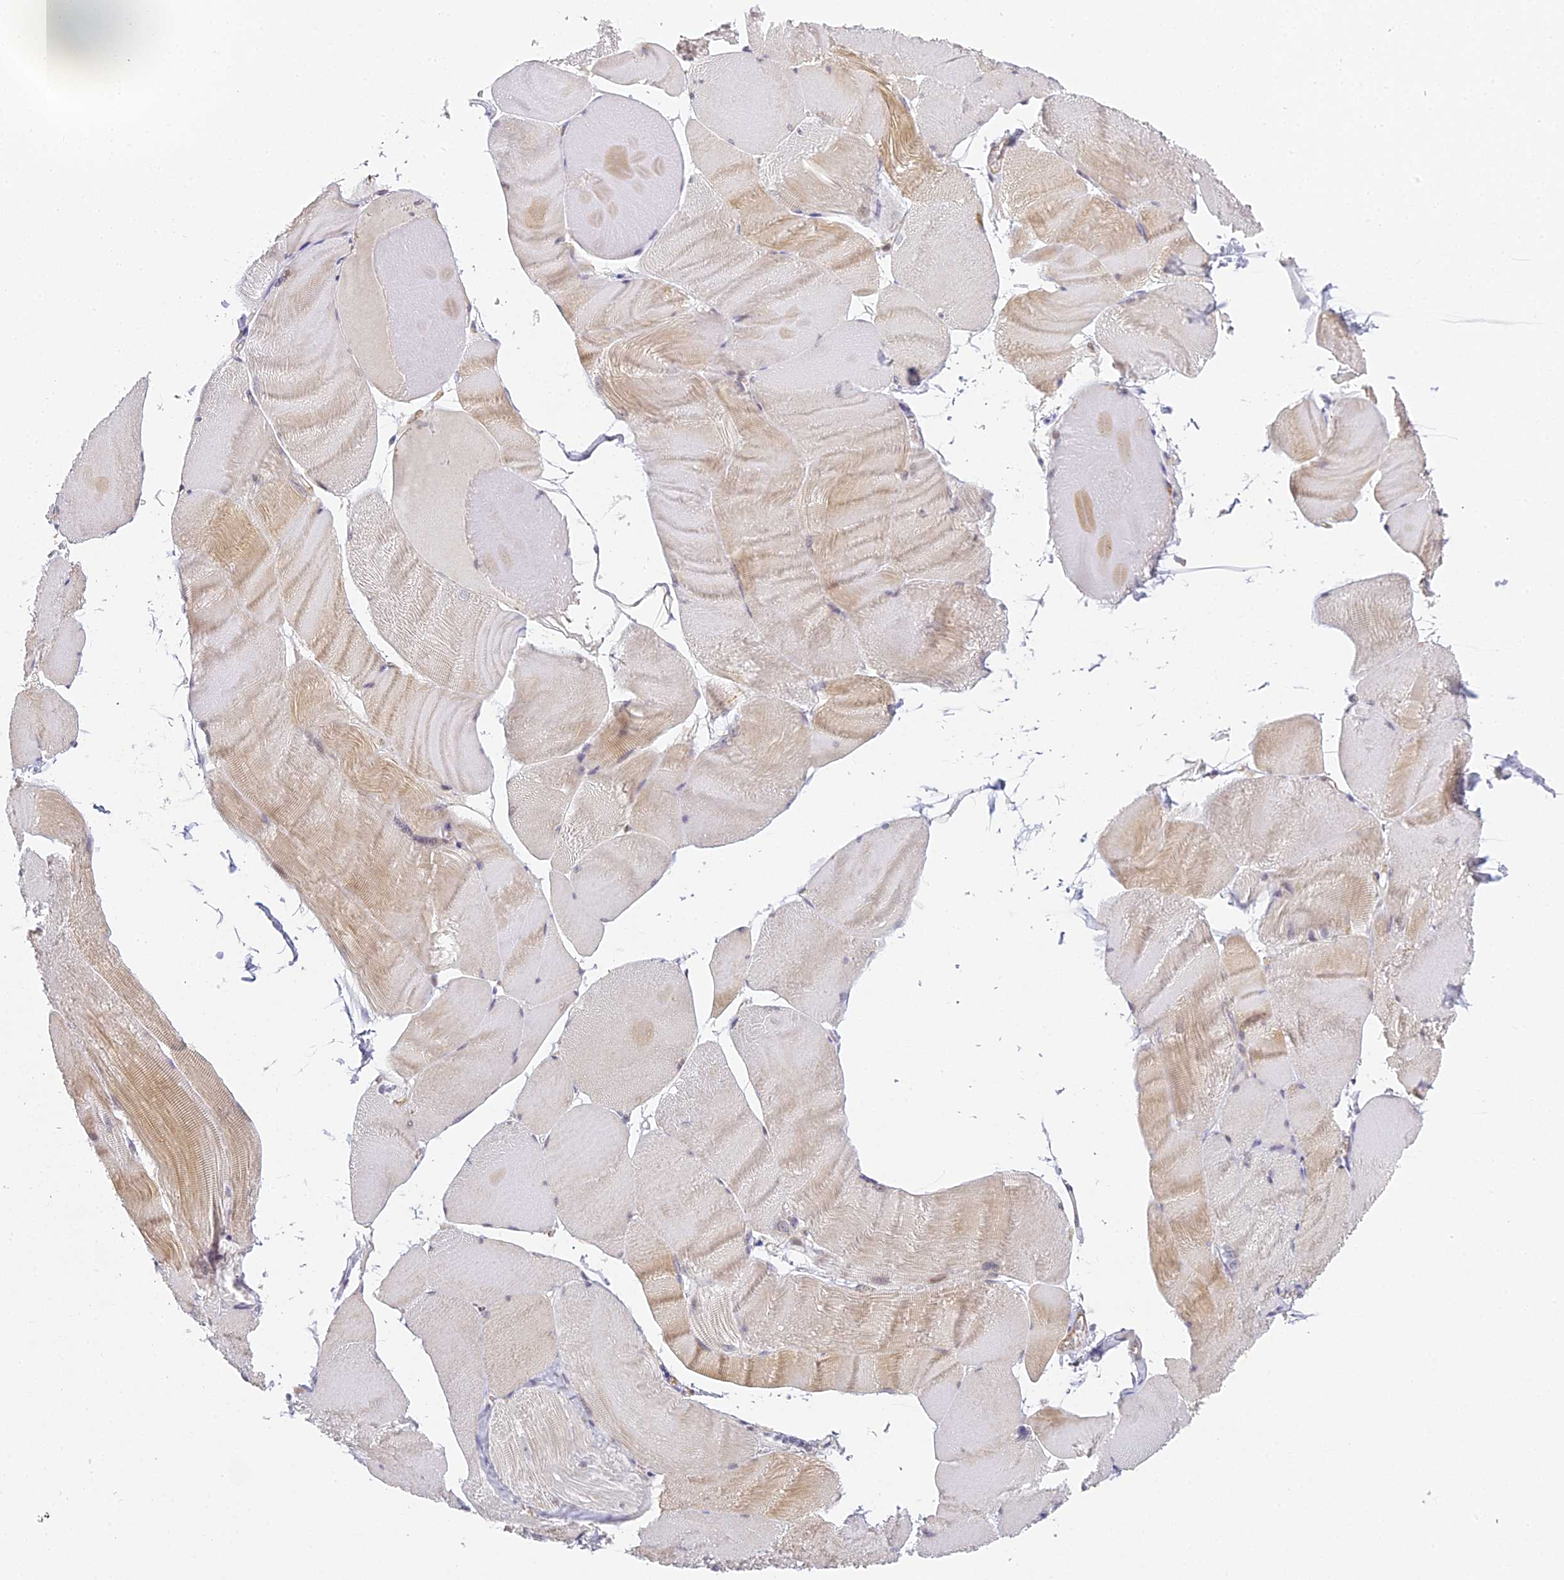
{"staining": {"intensity": "moderate", "quantity": "25%-75%", "location": "cytoplasmic/membranous"}, "tissue": "skeletal muscle", "cell_type": "Myocytes", "image_type": "normal", "snomed": [{"axis": "morphology", "description": "Normal tissue, NOS"}, {"axis": "morphology", "description": "Basal cell carcinoma"}, {"axis": "topography", "description": "Skeletal muscle"}], "caption": "Immunohistochemistry (IHC) image of normal skeletal muscle: human skeletal muscle stained using immunohistochemistry exhibits medium levels of moderate protein expression localized specifically in the cytoplasmic/membranous of myocytes, appearing as a cytoplasmic/membranous brown color.", "gene": "DNAAF10", "patient": {"sex": "female", "age": 64}}